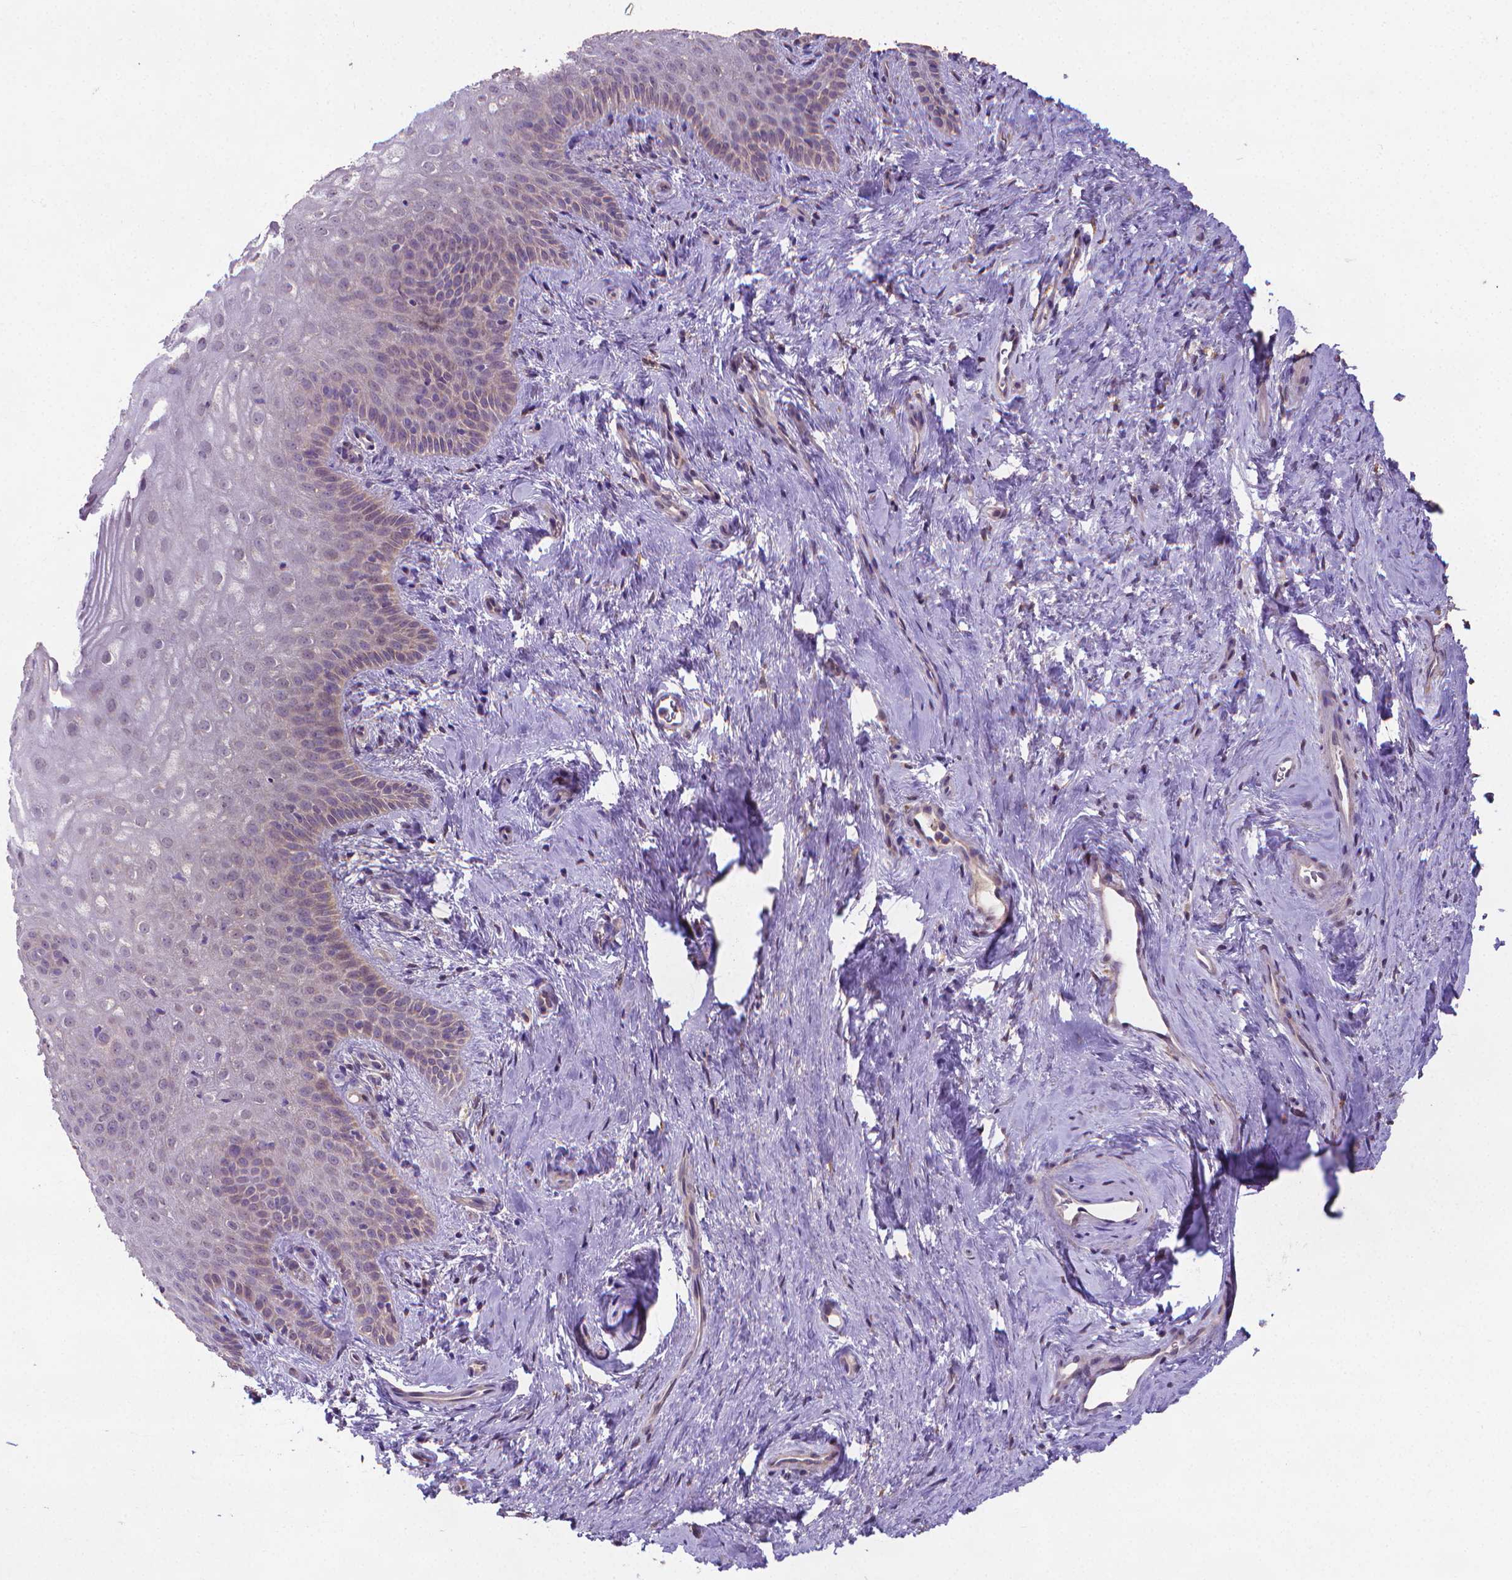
{"staining": {"intensity": "weak", "quantity": "<25%", "location": "cytoplasmic/membranous"}, "tissue": "vagina", "cell_type": "Squamous epithelial cells", "image_type": "normal", "snomed": [{"axis": "morphology", "description": "Normal tissue, NOS"}, {"axis": "topography", "description": "Vagina"}], "caption": "This micrograph is of normal vagina stained with immunohistochemistry (IHC) to label a protein in brown with the nuclei are counter-stained blue. There is no expression in squamous epithelial cells.", "gene": "GPR63", "patient": {"sex": "female", "age": 45}}